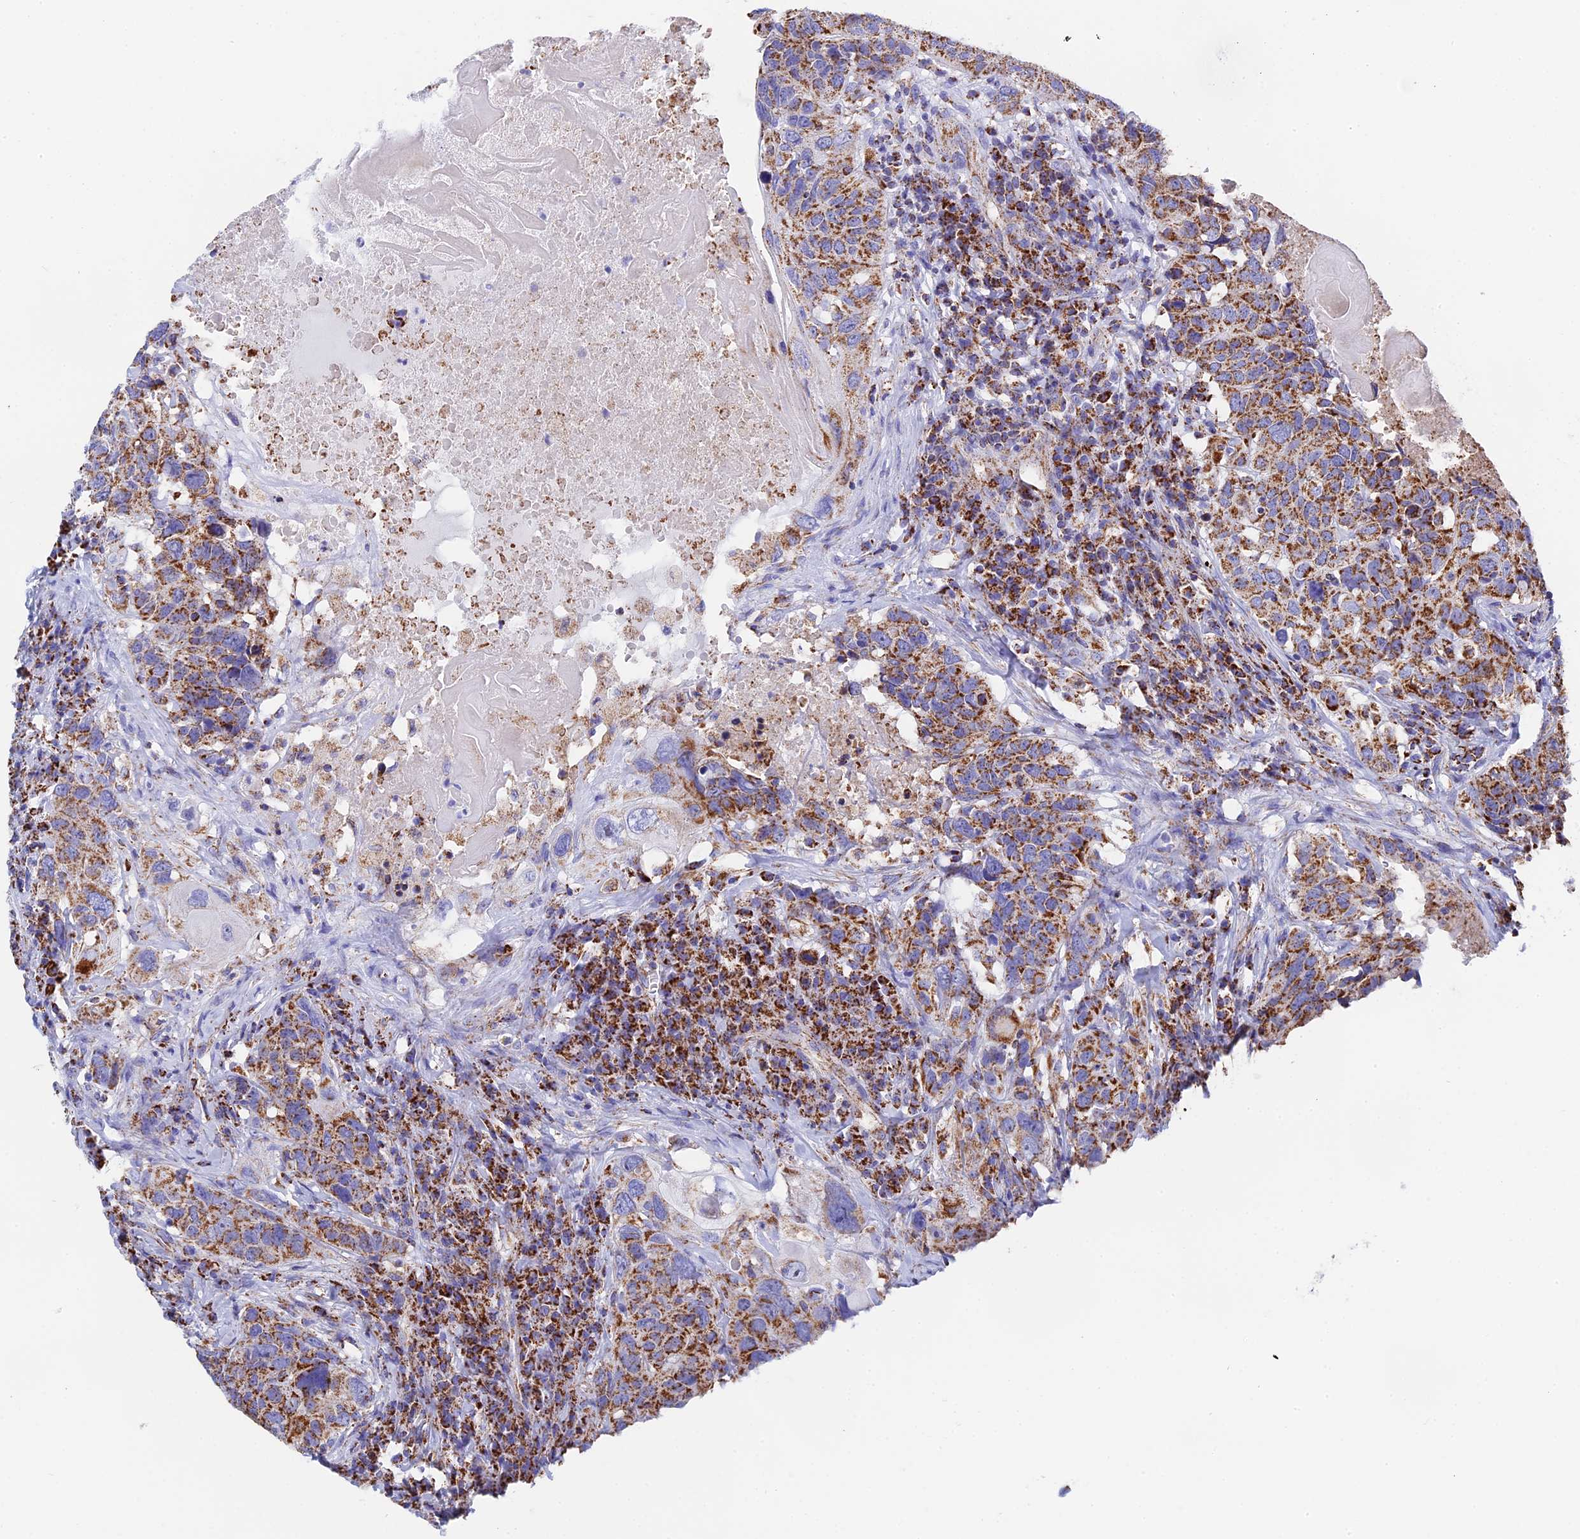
{"staining": {"intensity": "moderate", "quantity": ">75%", "location": "cytoplasmic/membranous"}, "tissue": "head and neck cancer", "cell_type": "Tumor cells", "image_type": "cancer", "snomed": [{"axis": "morphology", "description": "Squamous cell carcinoma, NOS"}, {"axis": "topography", "description": "Head-Neck"}], "caption": "Protein staining of head and neck cancer (squamous cell carcinoma) tissue reveals moderate cytoplasmic/membranous positivity in approximately >75% of tumor cells. The staining is performed using DAB brown chromogen to label protein expression. The nuclei are counter-stained blue using hematoxylin.", "gene": "NDUFA5", "patient": {"sex": "male", "age": 66}}